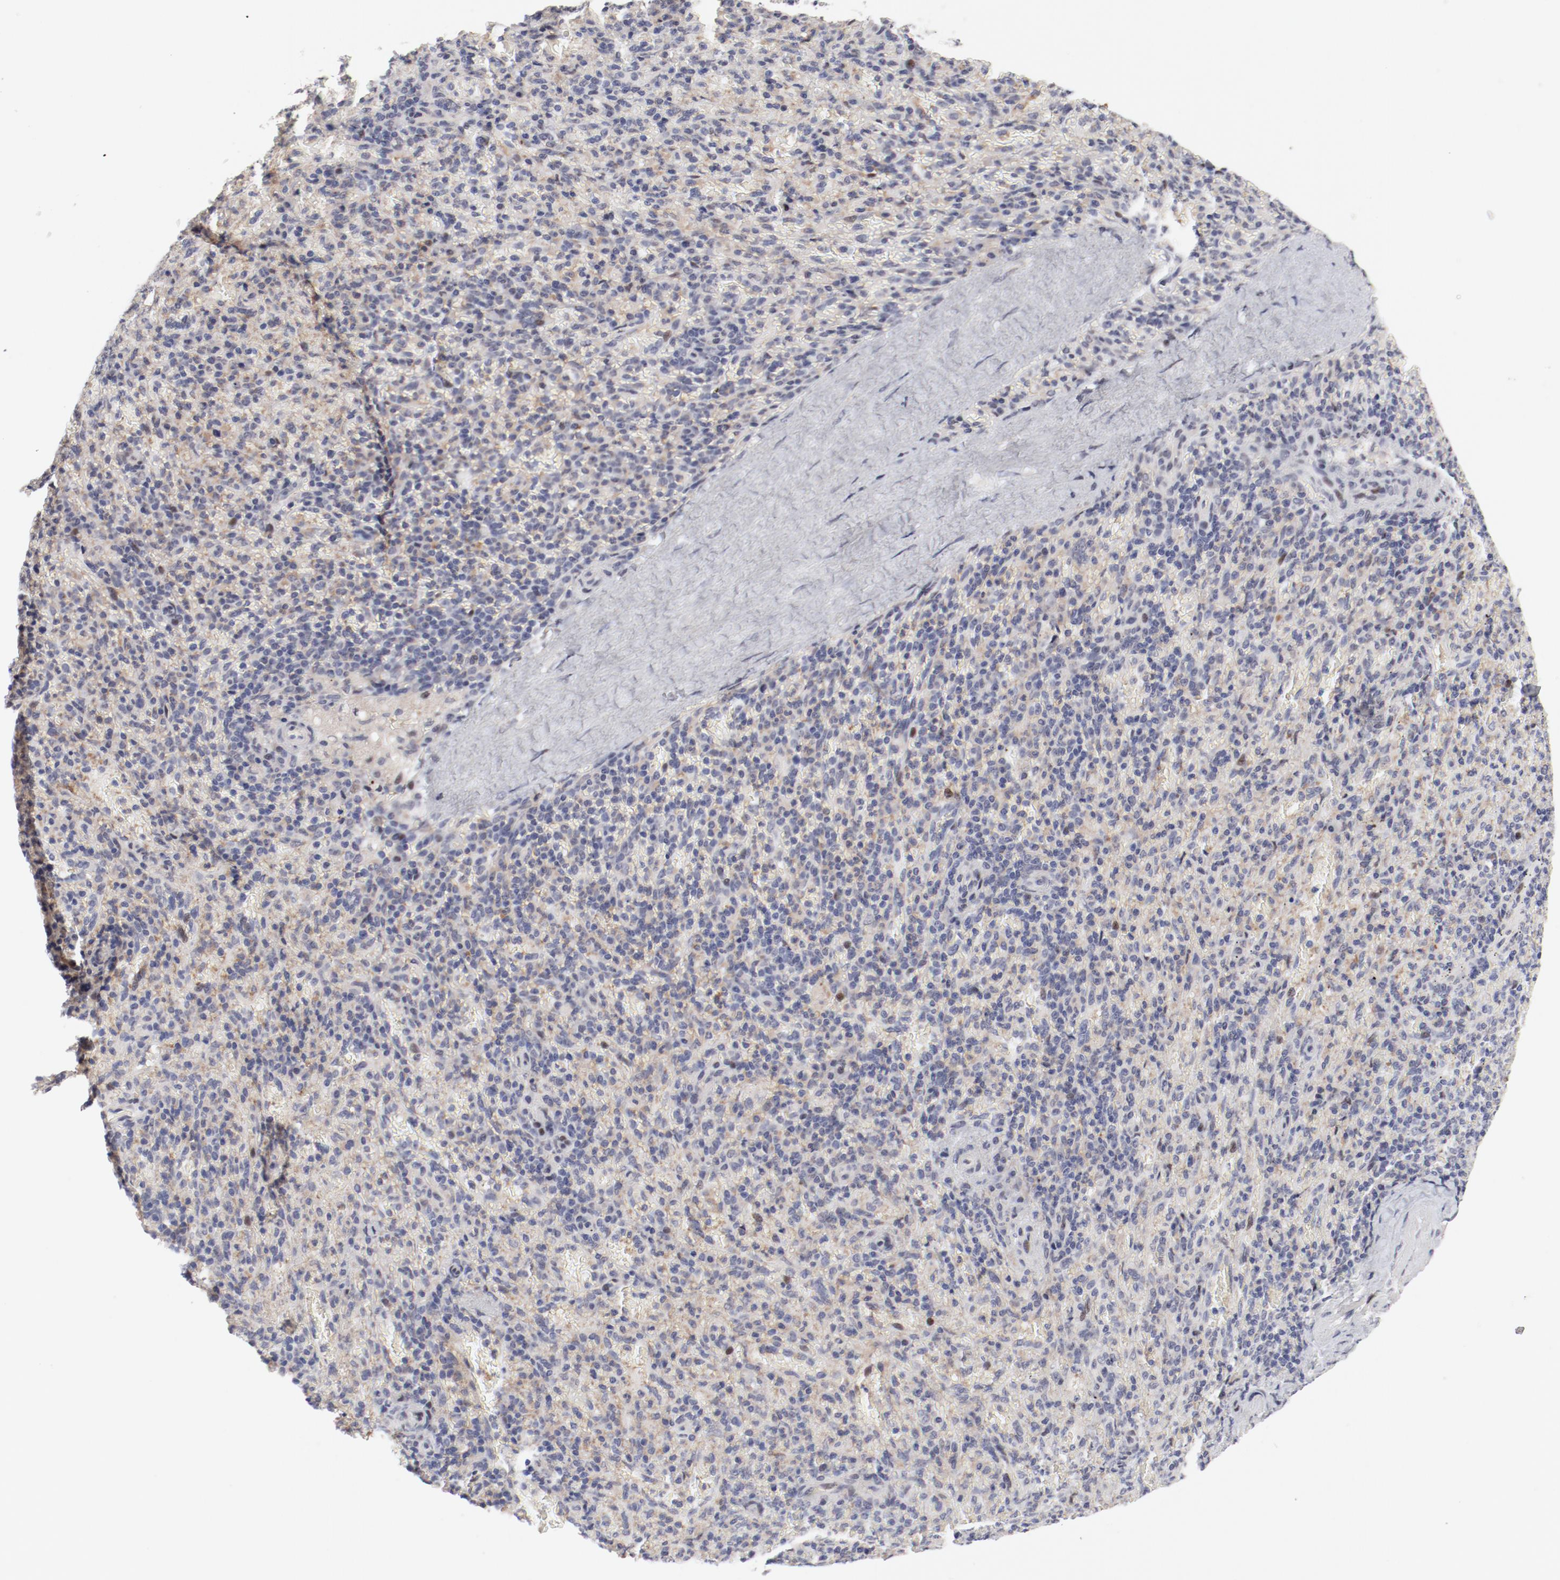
{"staining": {"intensity": "weak", "quantity": "<25%", "location": "cytoplasmic/membranous"}, "tissue": "spleen", "cell_type": "Cells in red pulp", "image_type": "normal", "snomed": [{"axis": "morphology", "description": "Normal tissue, NOS"}, {"axis": "topography", "description": "Spleen"}], "caption": "DAB immunohistochemical staining of unremarkable spleen demonstrates no significant staining in cells in red pulp.", "gene": "FSCB", "patient": {"sex": "female", "age": 43}}